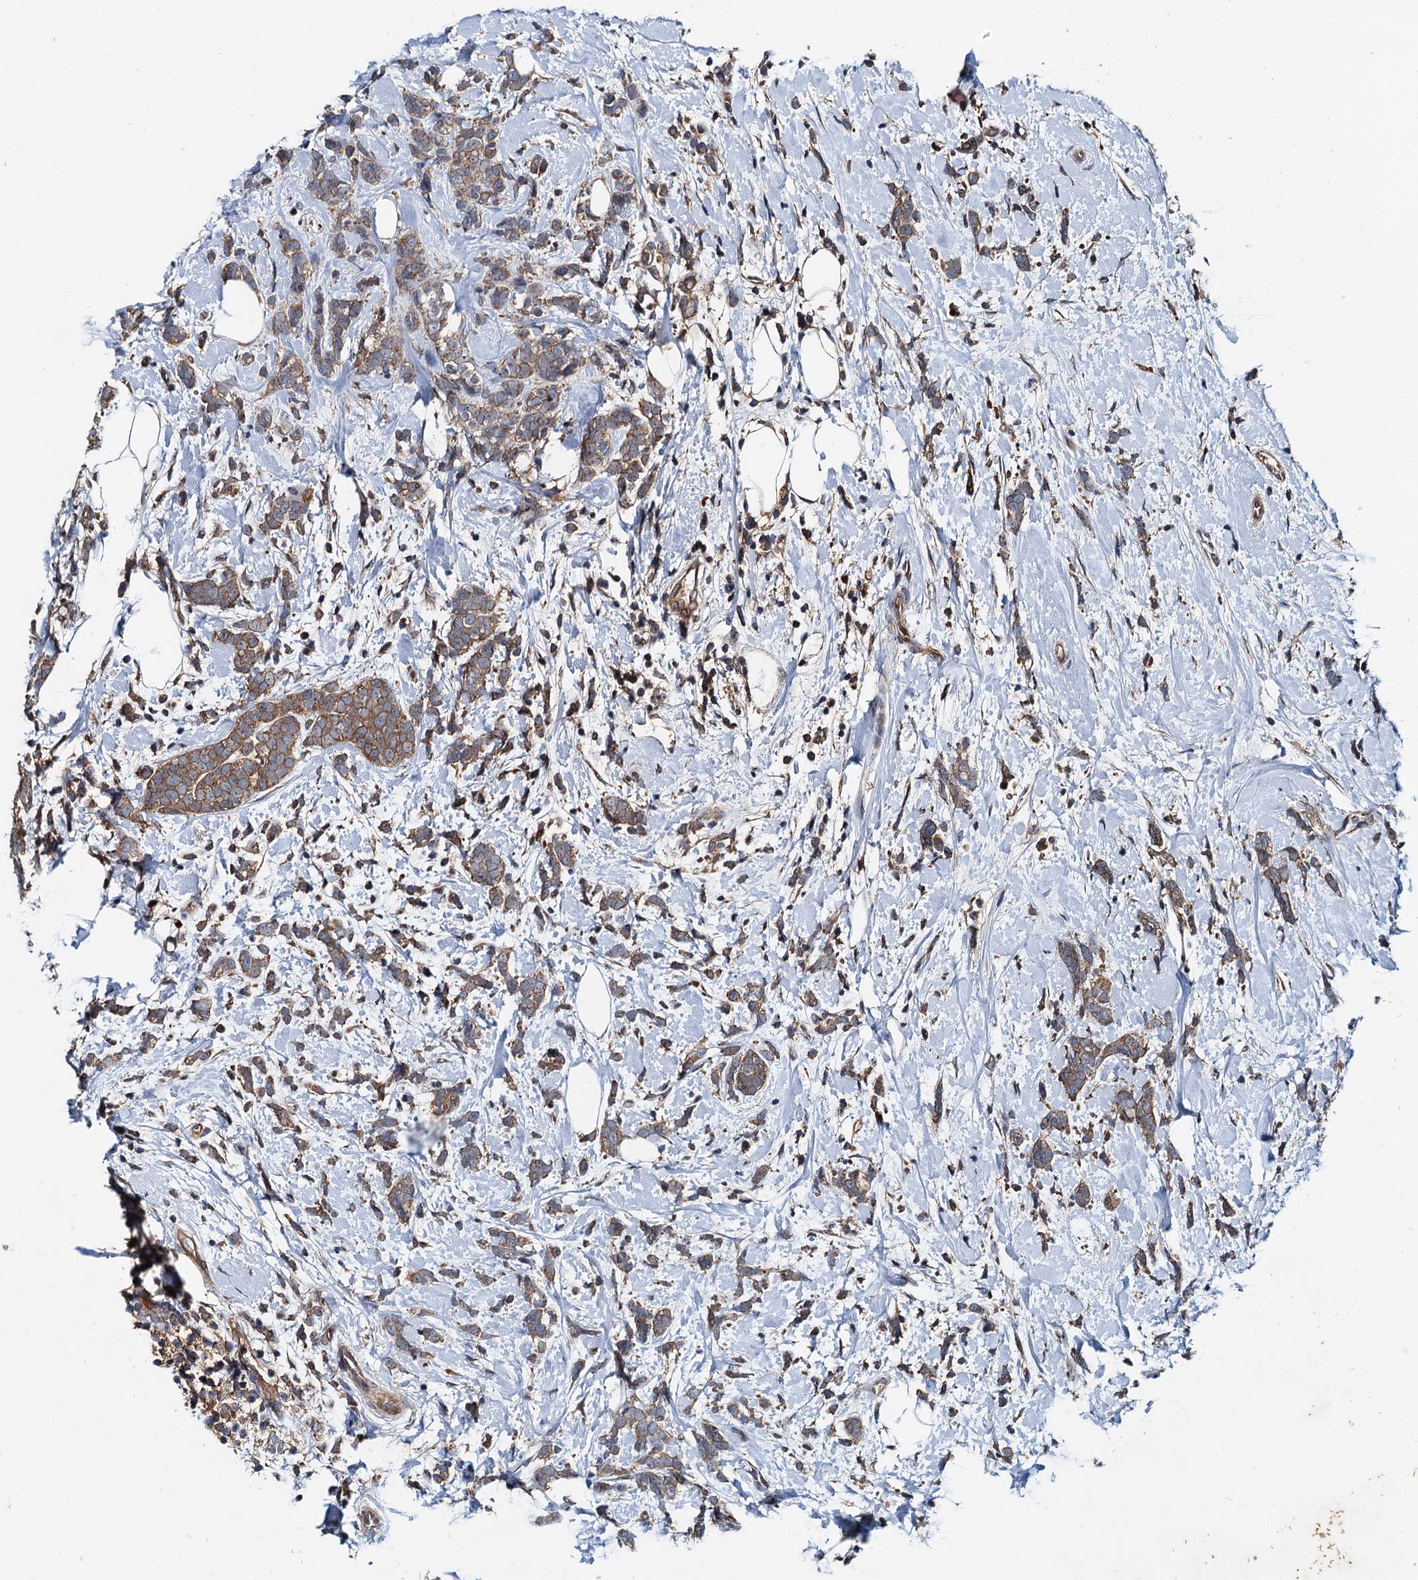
{"staining": {"intensity": "moderate", "quantity": ">75%", "location": "cytoplasmic/membranous"}, "tissue": "breast cancer", "cell_type": "Tumor cells", "image_type": "cancer", "snomed": [{"axis": "morphology", "description": "Lobular carcinoma"}, {"axis": "topography", "description": "Breast"}], "caption": "Protein staining of breast cancer (lobular carcinoma) tissue displays moderate cytoplasmic/membranous positivity in about >75% of tumor cells.", "gene": "EFL1", "patient": {"sex": "female", "age": 58}}